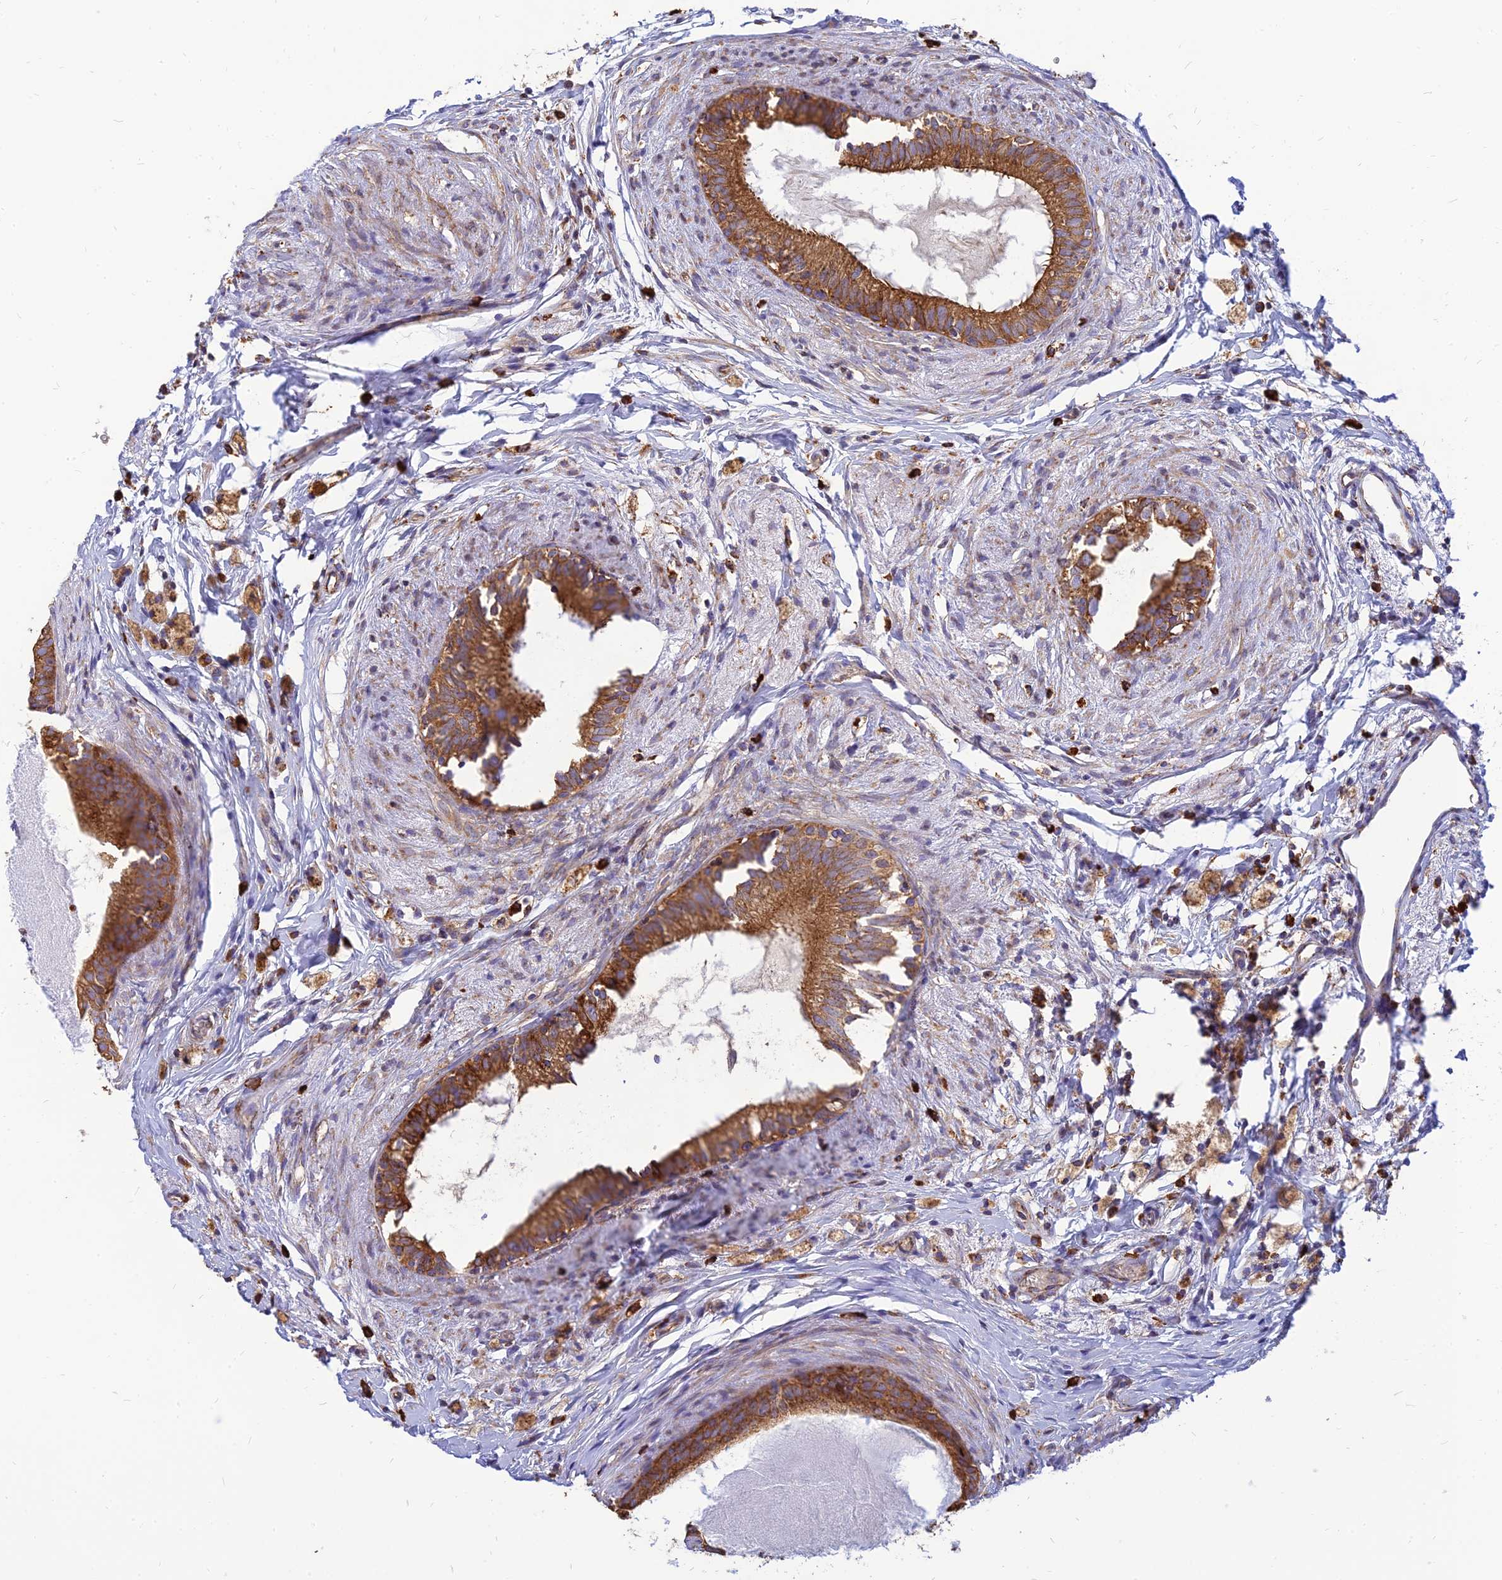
{"staining": {"intensity": "strong", "quantity": ">75%", "location": "cytoplasmic/membranous"}, "tissue": "epididymis", "cell_type": "Glandular cells", "image_type": "normal", "snomed": [{"axis": "morphology", "description": "Normal tissue, NOS"}, {"axis": "topography", "description": "Epididymis"}], "caption": "Normal epididymis reveals strong cytoplasmic/membranous expression in approximately >75% of glandular cells, visualized by immunohistochemistry.", "gene": "THUMPD2", "patient": {"sex": "male", "age": 80}}